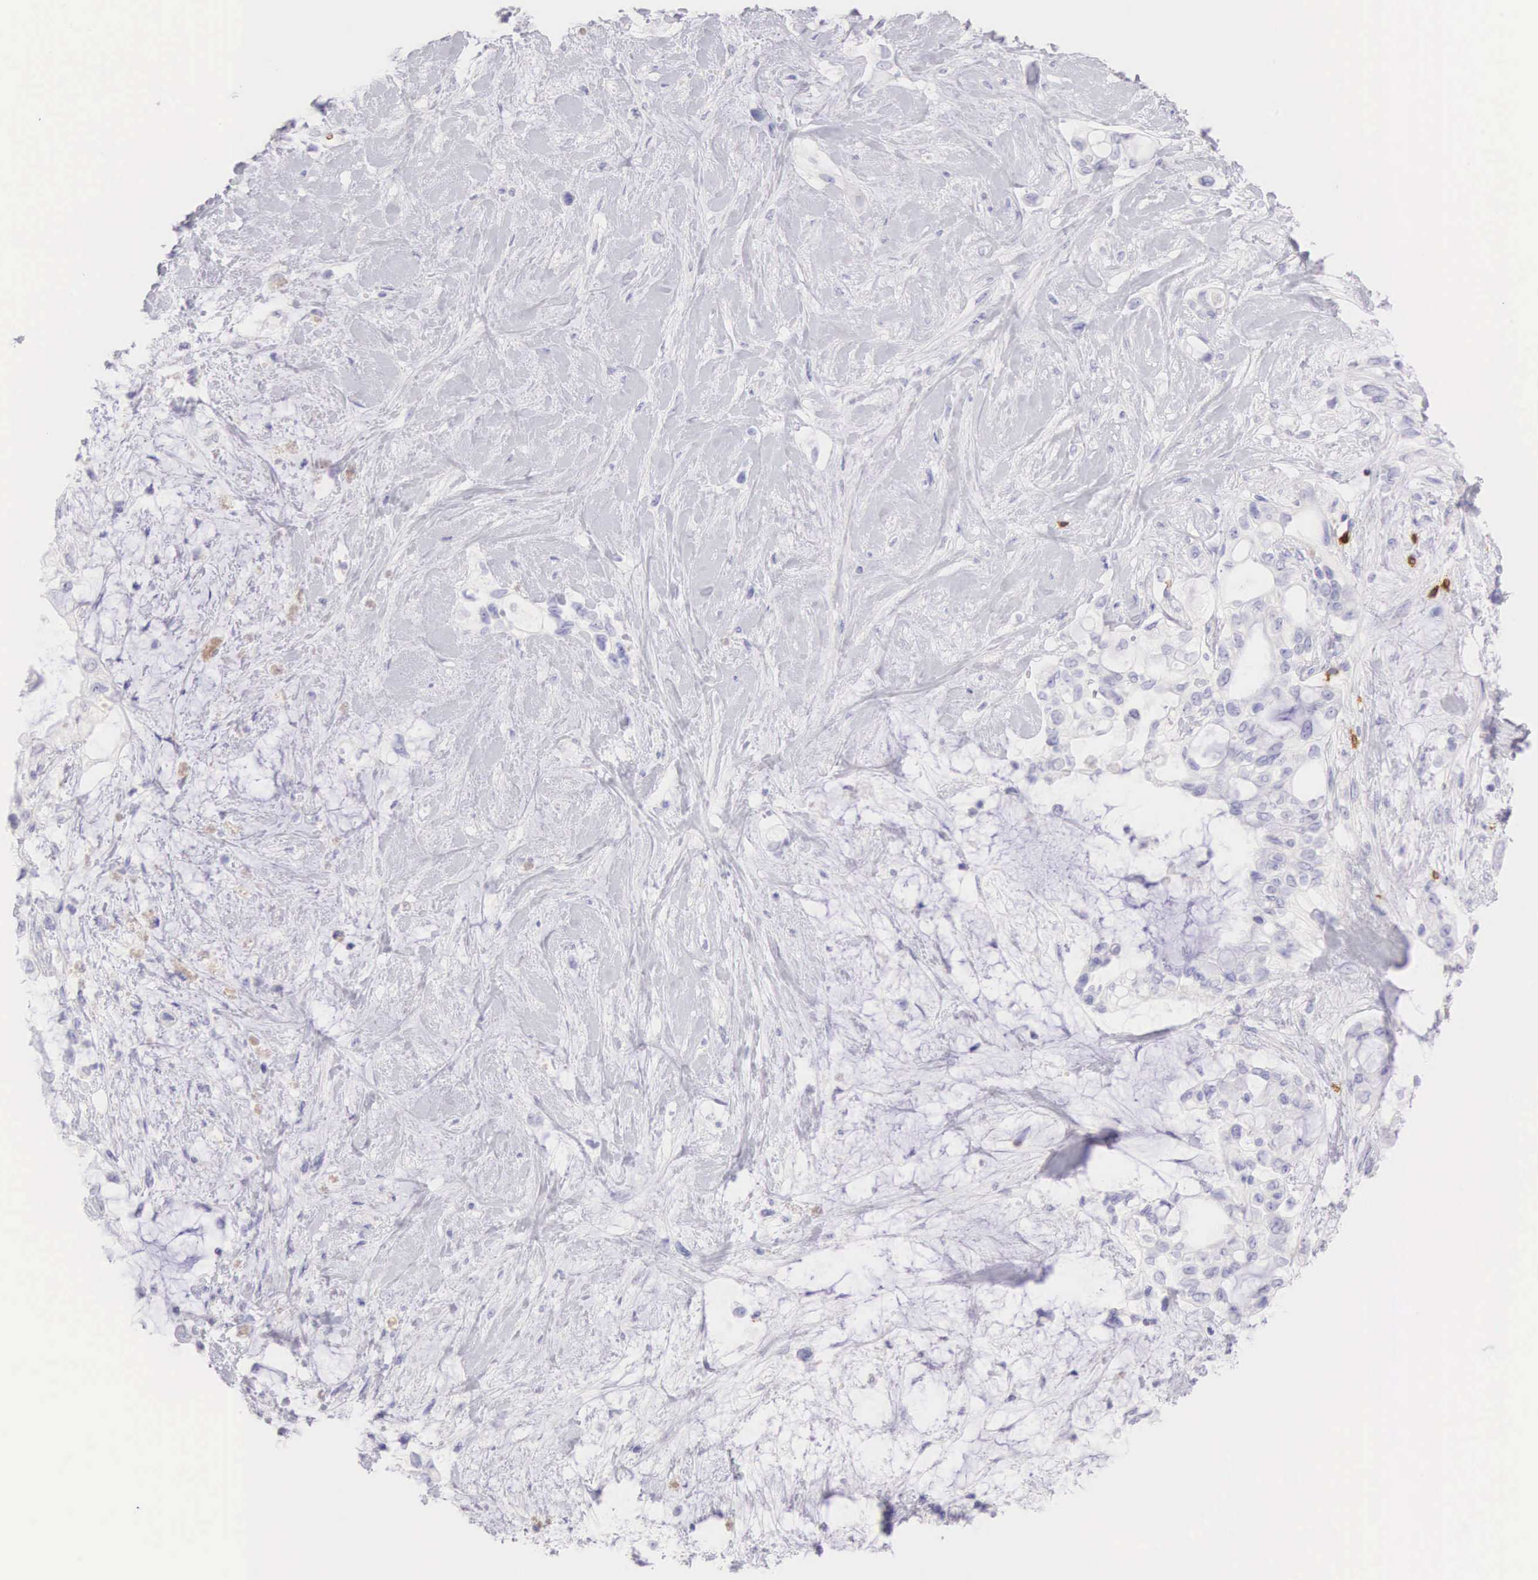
{"staining": {"intensity": "negative", "quantity": "none", "location": "none"}, "tissue": "pancreatic cancer", "cell_type": "Tumor cells", "image_type": "cancer", "snomed": [{"axis": "morphology", "description": "Adenocarcinoma, NOS"}, {"axis": "topography", "description": "Pancreas"}], "caption": "IHC image of human pancreatic cancer (adenocarcinoma) stained for a protein (brown), which demonstrates no expression in tumor cells. The staining was performed using DAB (3,3'-diaminobenzidine) to visualize the protein expression in brown, while the nuclei were stained in blue with hematoxylin (Magnification: 20x).", "gene": "CD3E", "patient": {"sex": "female", "age": 70}}